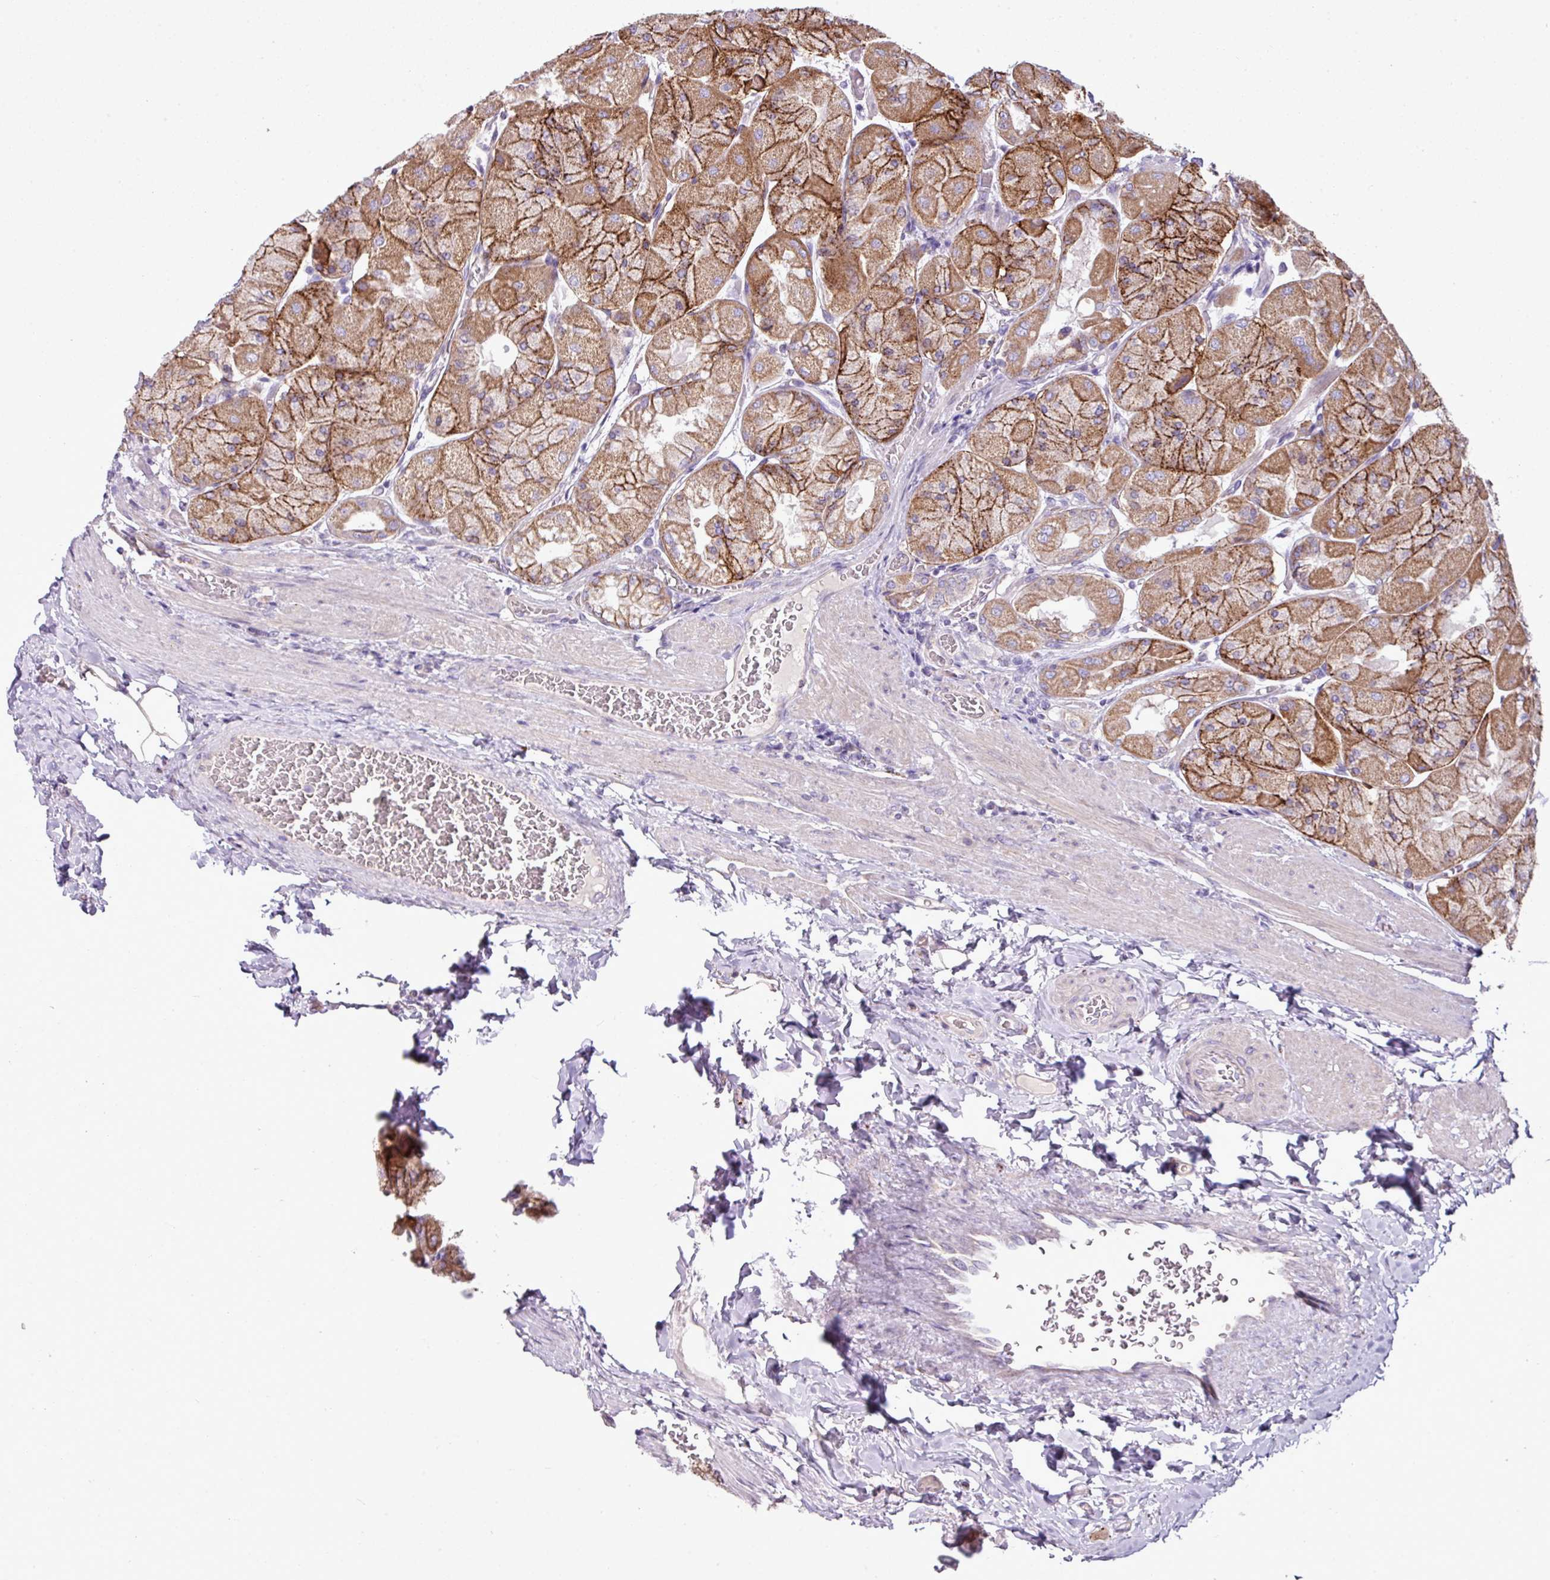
{"staining": {"intensity": "strong", "quantity": ">75%", "location": "cytoplasmic/membranous"}, "tissue": "stomach", "cell_type": "Glandular cells", "image_type": "normal", "snomed": [{"axis": "morphology", "description": "Normal tissue, NOS"}, {"axis": "topography", "description": "Stomach"}], "caption": "Protein expression by immunohistochemistry displays strong cytoplasmic/membranous positivity in about >75% of glandular cells in unremarkable stomach. Nuclei are stained in blue.", "gene": "AGAP4", "patient": {"sex": "female", "age": 61}}